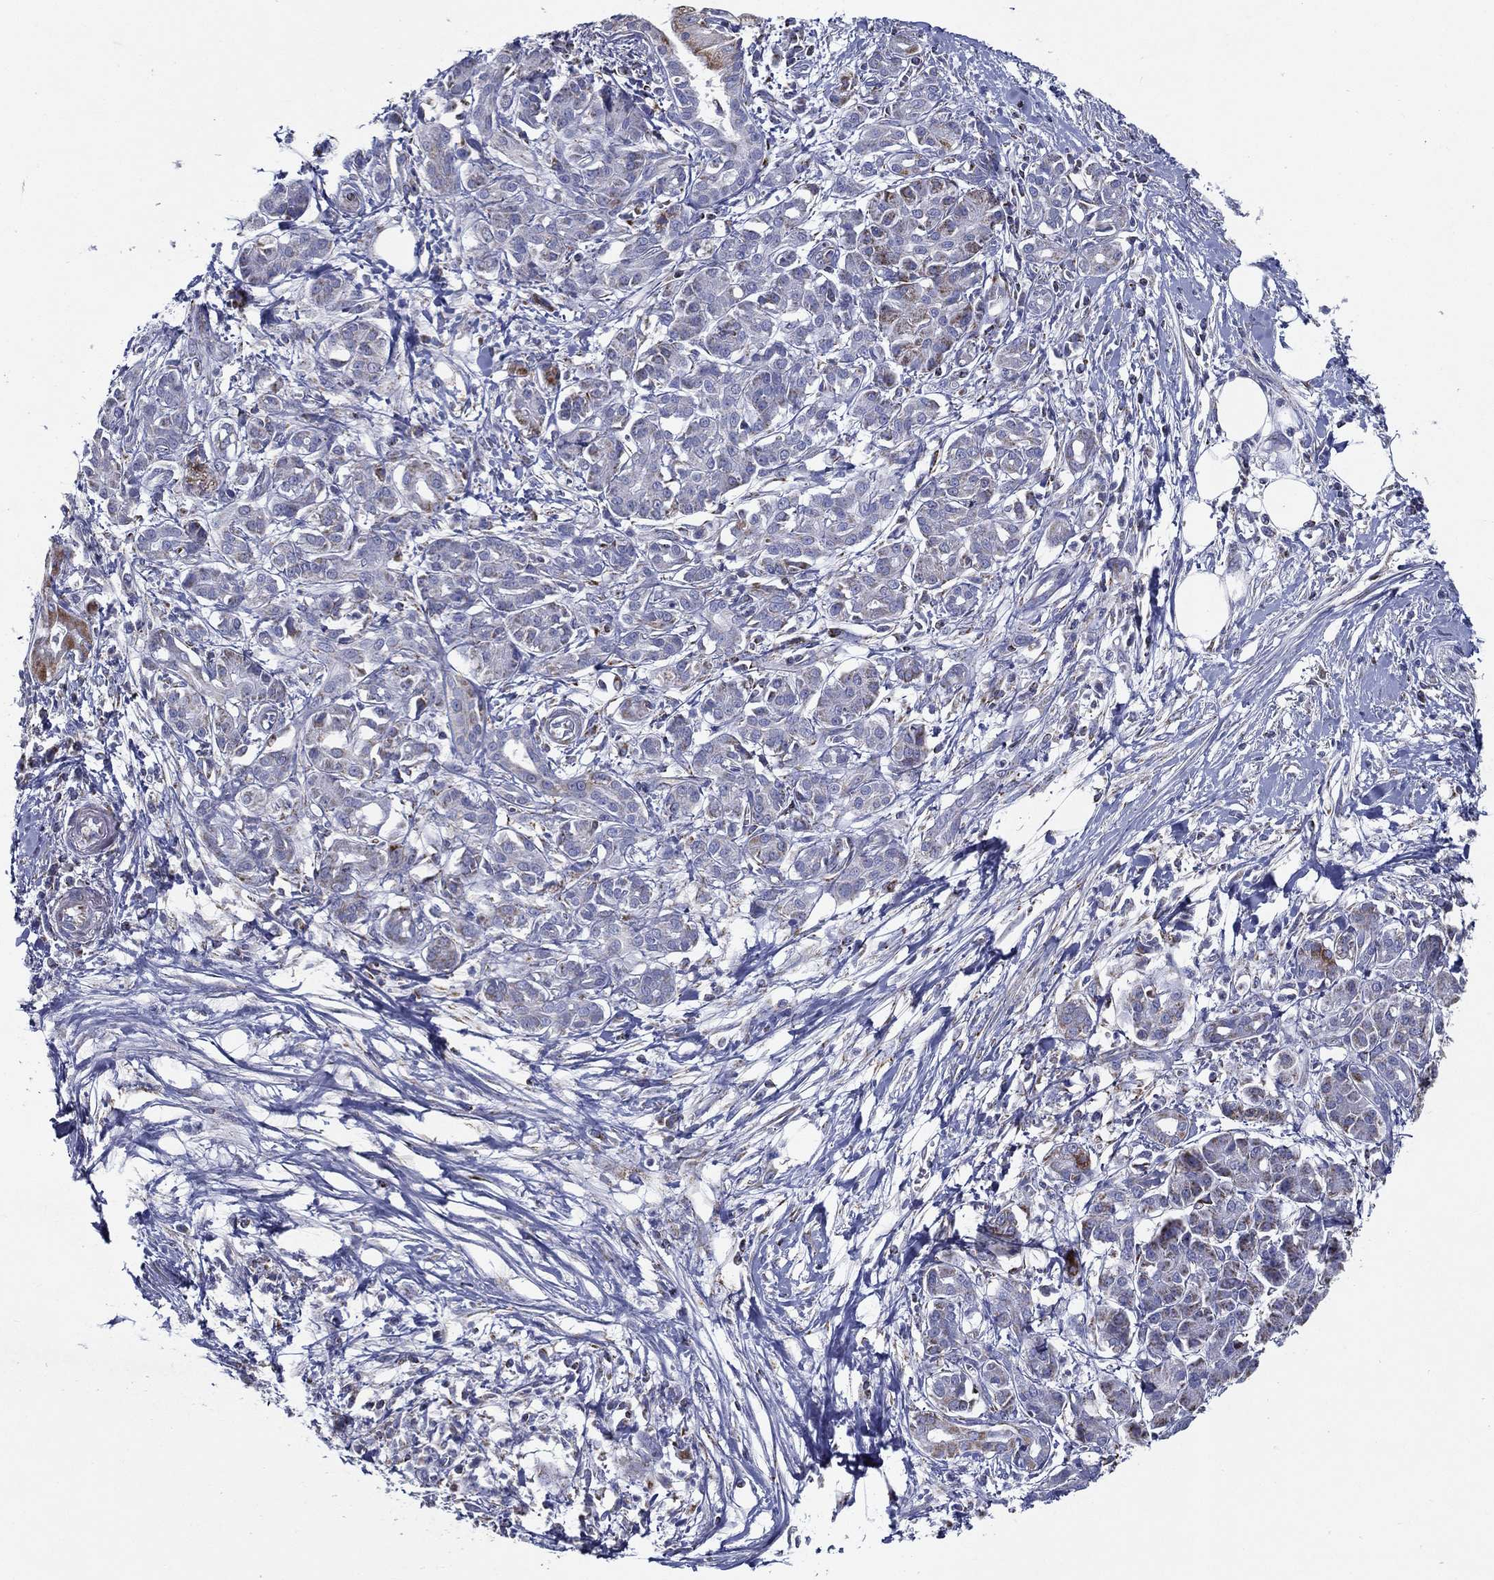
{"staining": {"intensity": "negative", "quantity": "none", "location": "none"}, "tissue": "pancreatic cancer", "cell_type": "Tumor cells", "image_type": "cancer", "snomed": [{"axis": "morphology", "description": "Adenocarcinoma, NOS"}, {"axis": "topography", "description": "Pancreas"}], "caption": "DAB (3,3'-diaminobenzidine) immunohistochemical staining of human pancreatic cancer demonstrates no significant staining in tumor cells.", "gene": "SFXN1", "patient": {"sex": "male", "age": 72}}